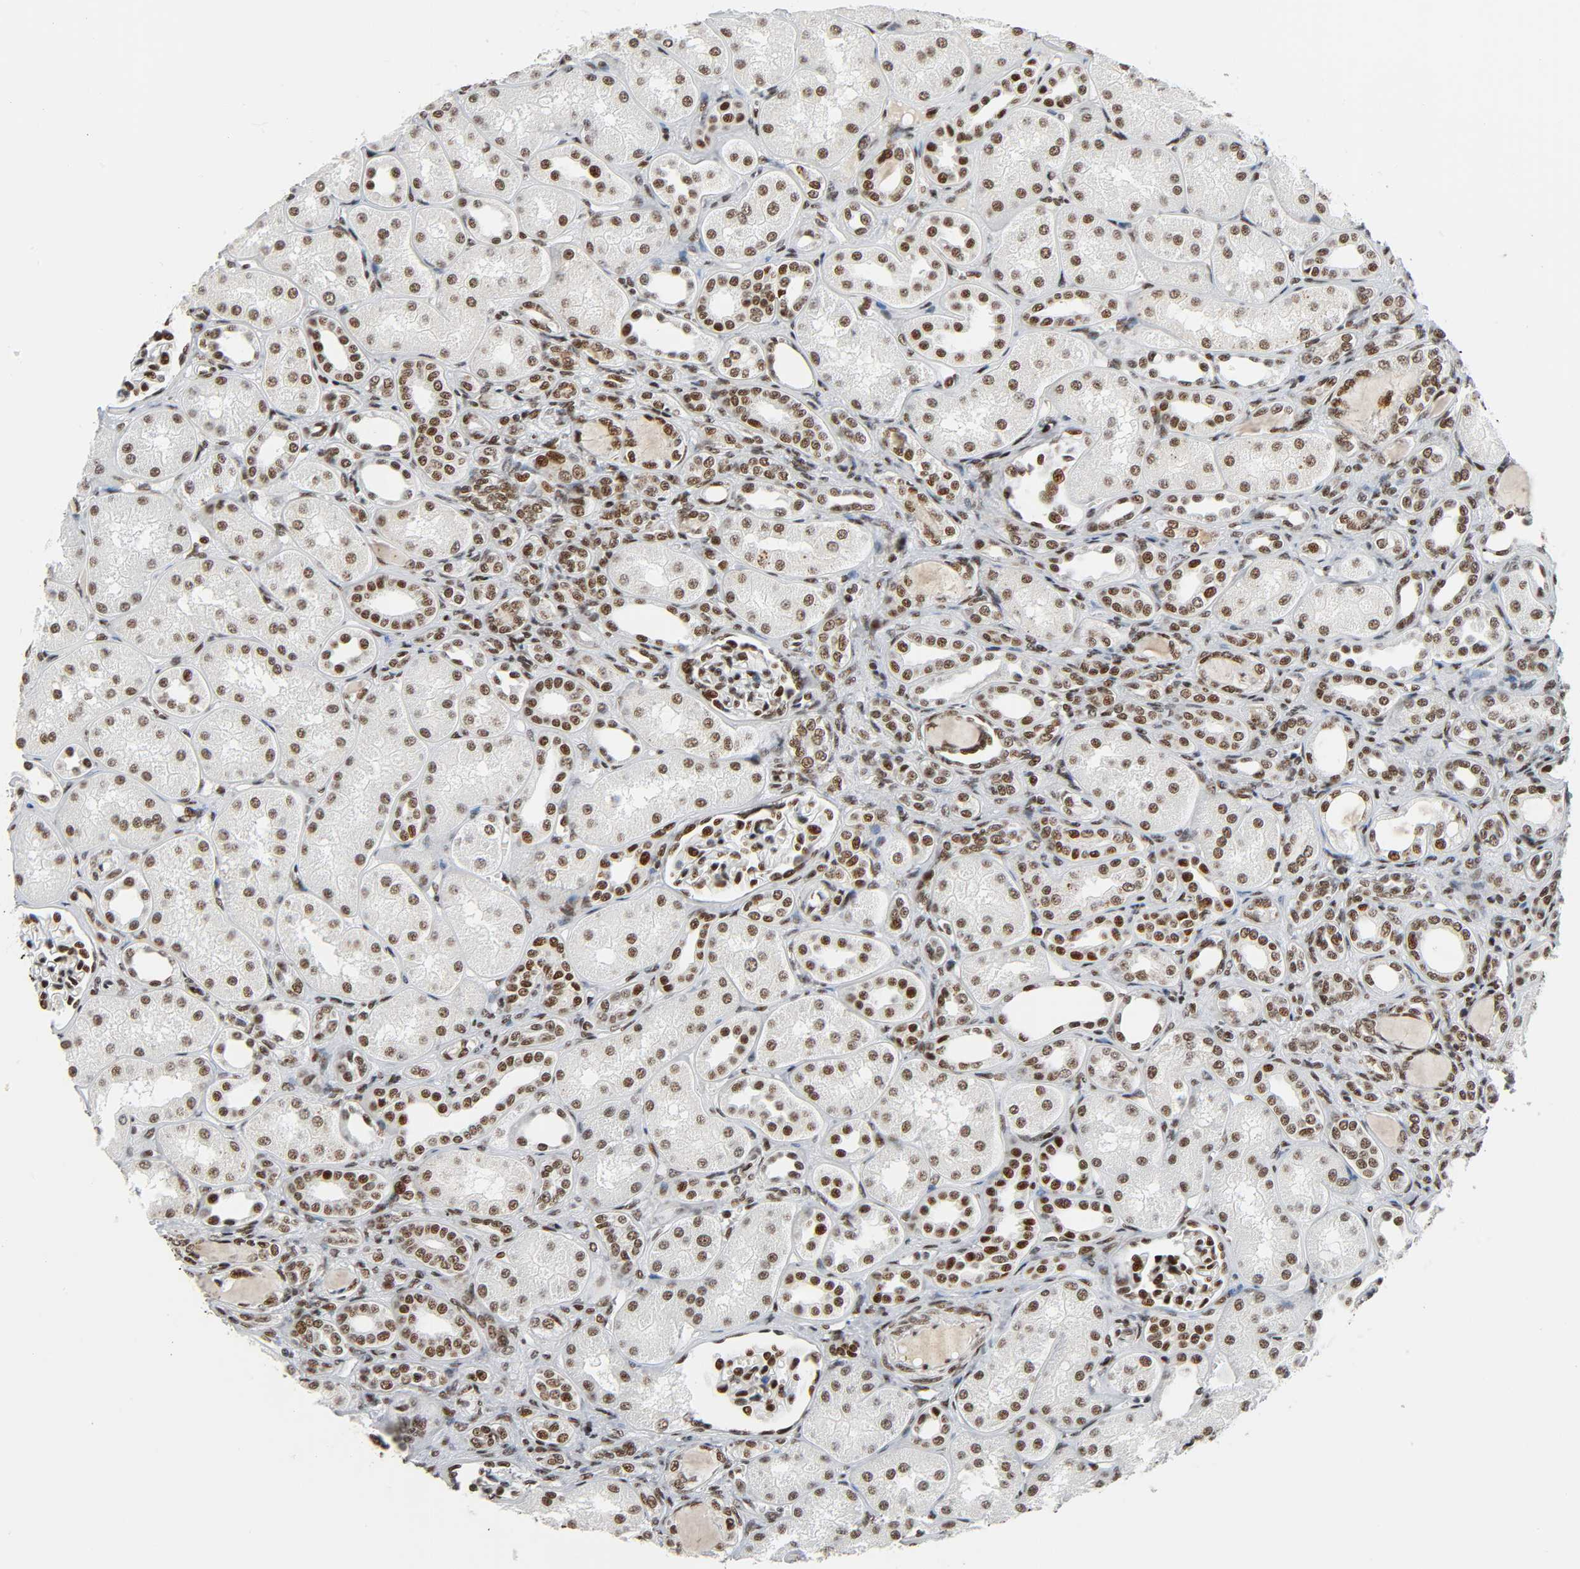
{"staining": {"intensity": "strong", "quantity": ">75%", "location": "nuclear"}, "tissue": "kidney", "cell_type": "Cells in glomeruli", "image_type": "normal", "snomed": [{"axis": "morphology", "description": "Normal tissue, NOS"}, {"axis": "topography", "description": "Kidney"}], "caption": "An image showing strong nuclear positivity in approximately >75% of cells in glomeruli in benign kidney, as visualized by brown immunohistochemical staining.", "gene": "CDK9", "patient": {"sex": "male", "age": 7}}